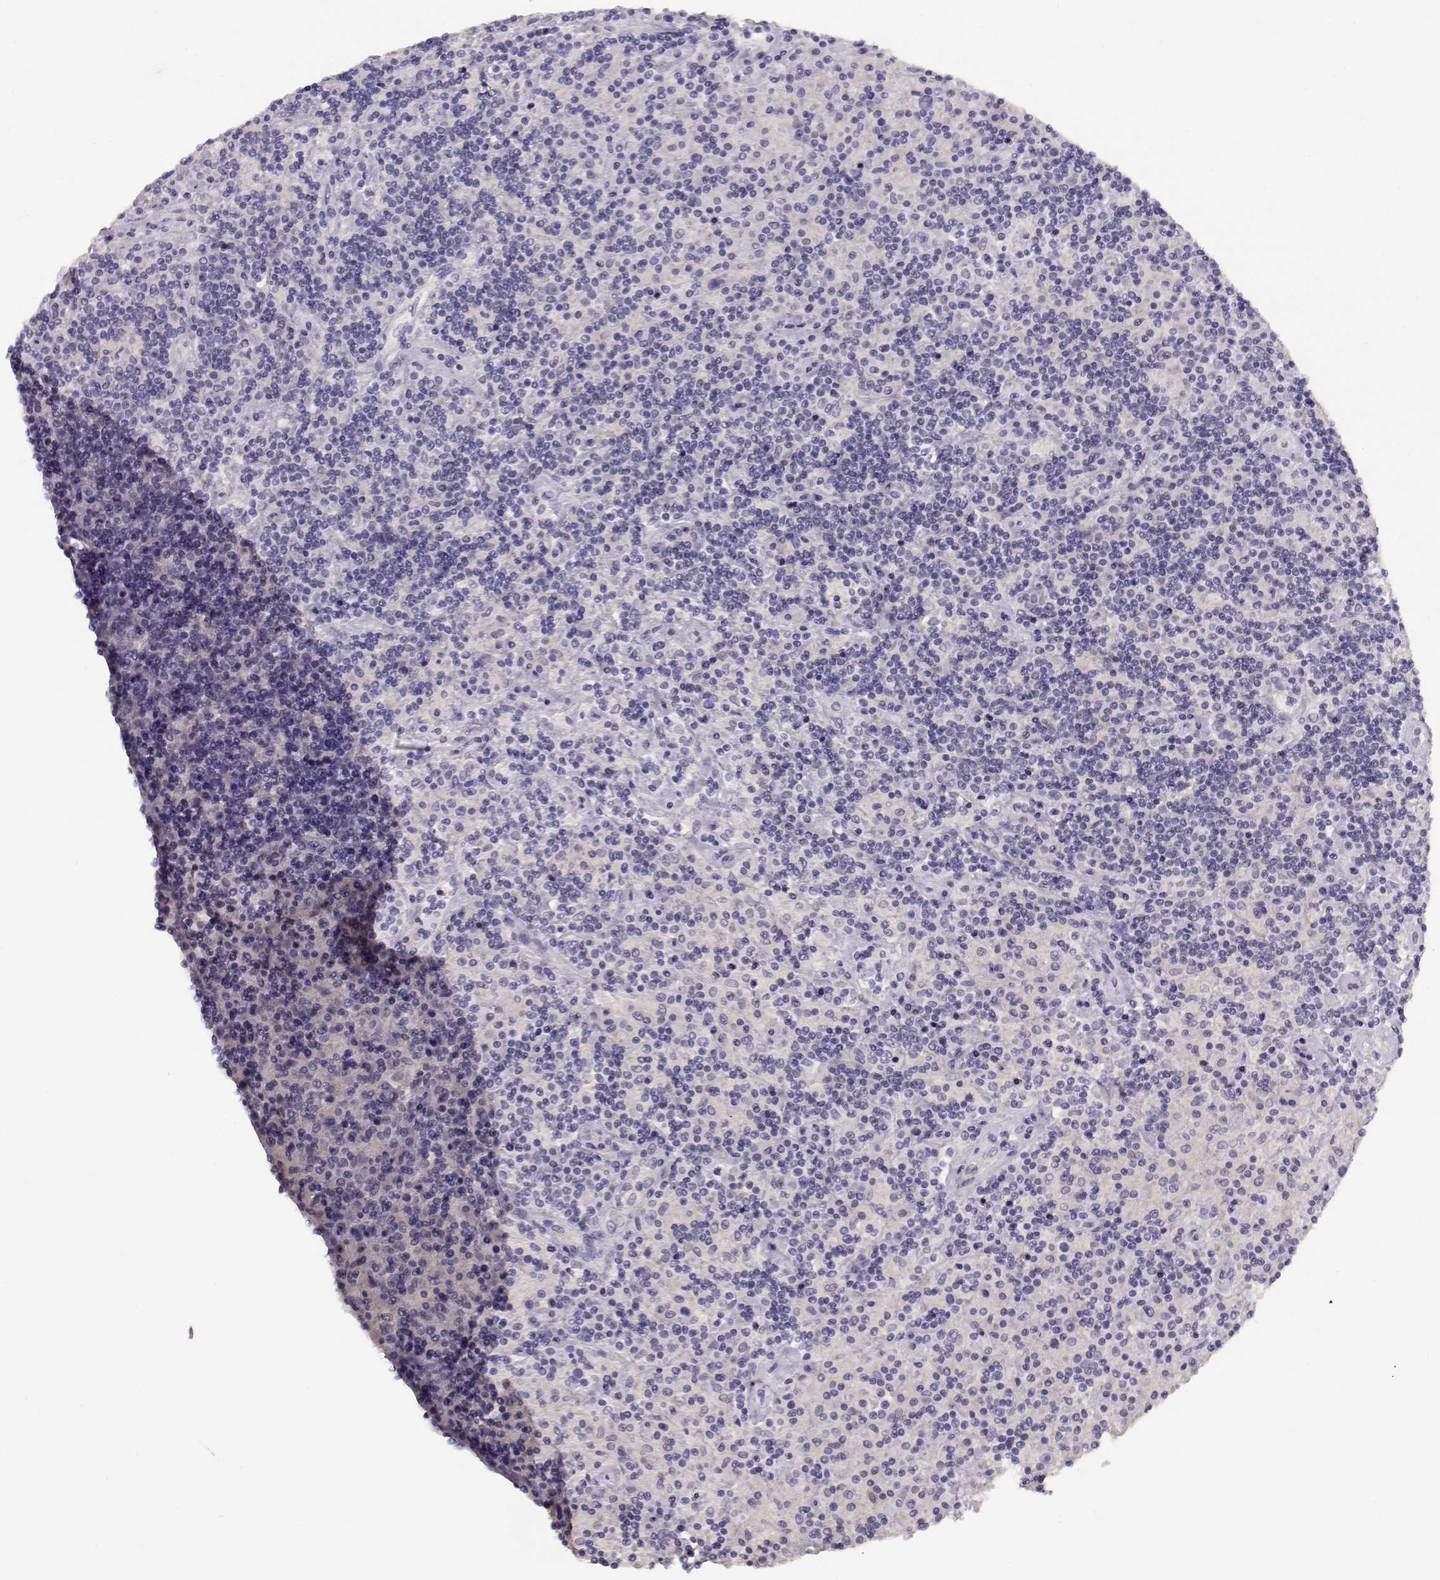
{"staining": {"intensity": "negative", "quantity": "none", "location": "none"}, "tissue": "lymphoma", "cell_type": "Tumor cells", "image_type": "cancer", "snomed": [{"axis": "morphology", "description": "Hodgkin's disease, NOS"}, {"axis": "topography", "description": "Lymph node"}], "caption": "Immunohistochemistry of human Hodgkin's disease displays no positivity in tumor cells. The staining is performed using DAB (3,3'-diaminobenzidine) brown chromogen with nuclei counter-stained in using hematoxylin.", "gene": "NDRG4", "patient": {"sex": "male", "age": 70}}